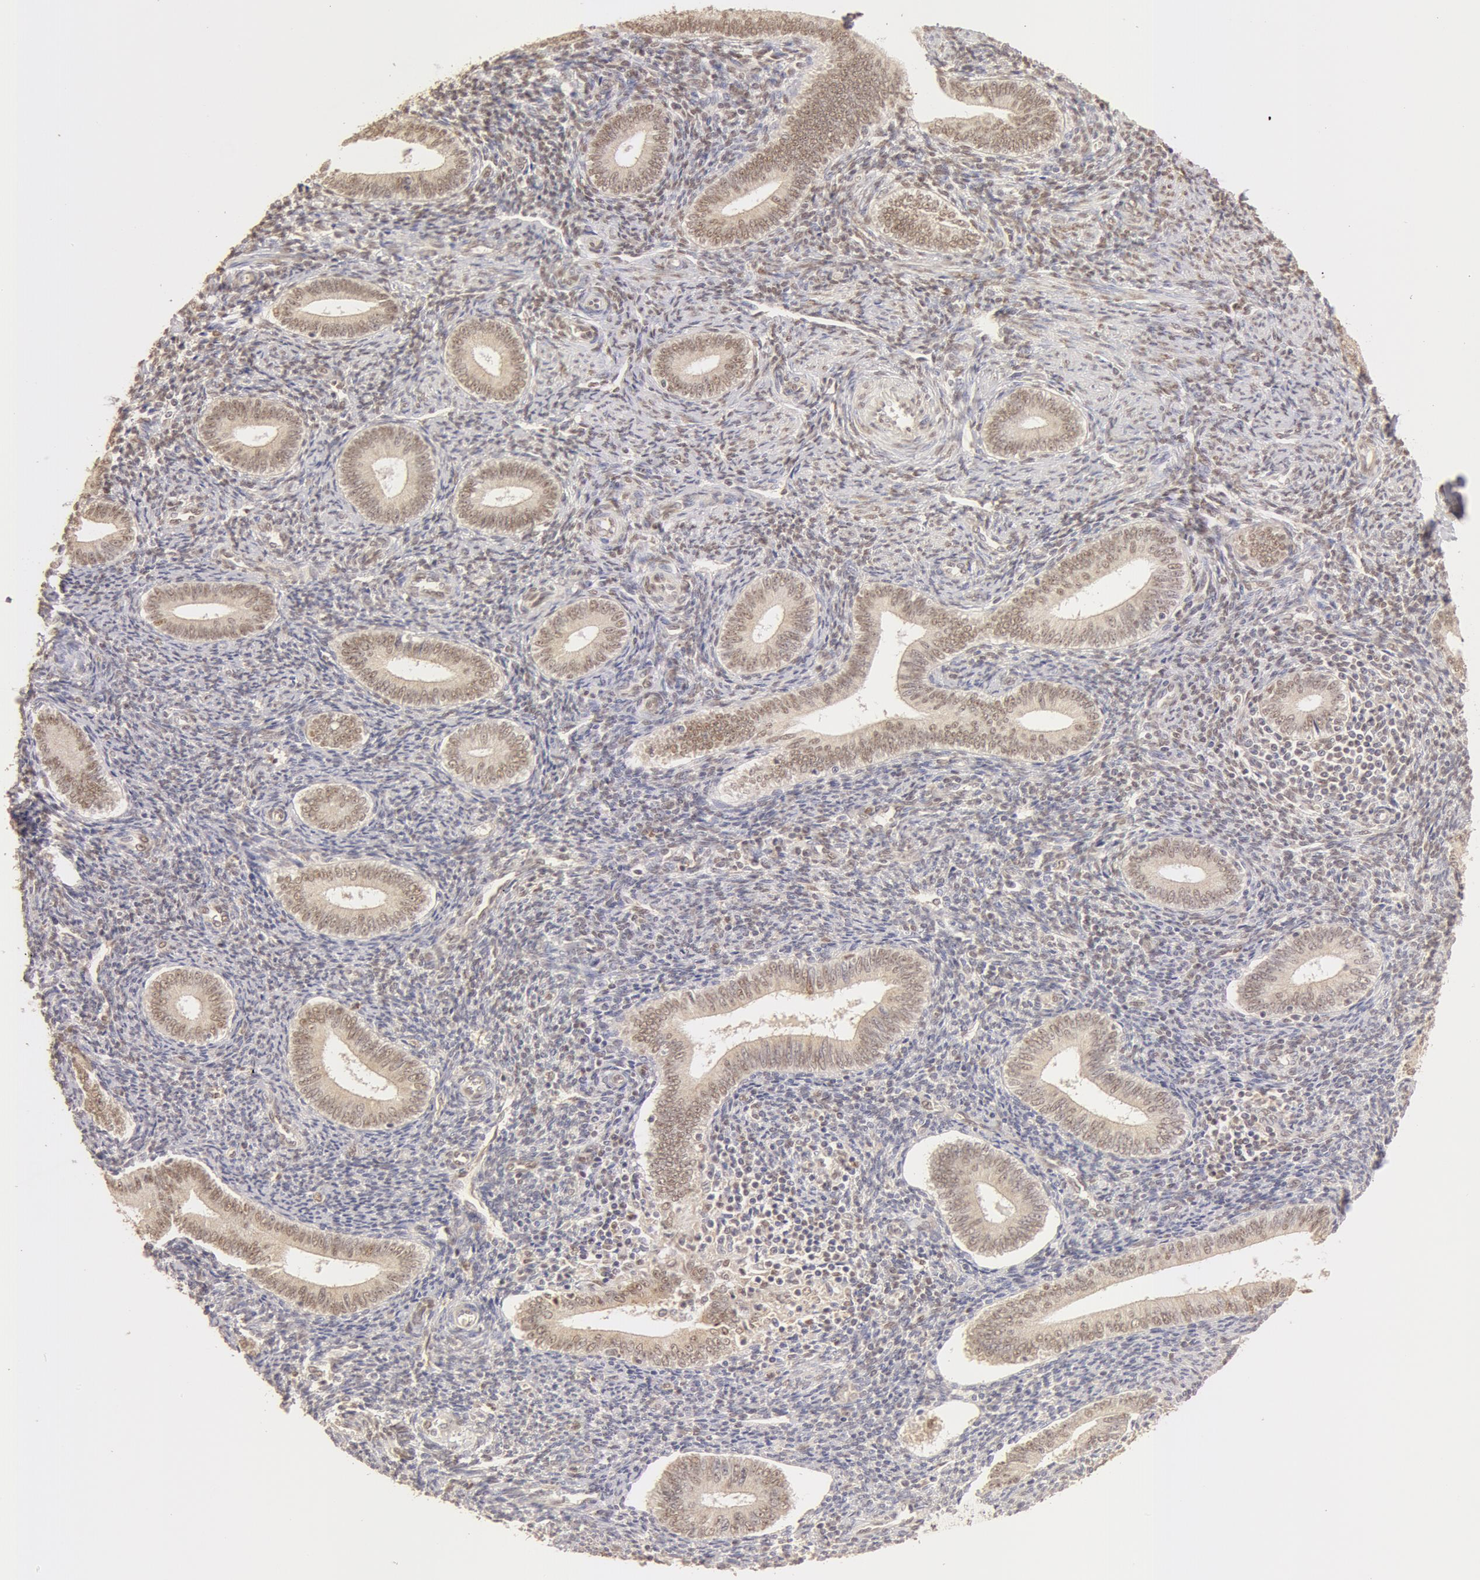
{"staining": {"intensity": "weak", "quantity": "25%-75%", "location": "nuclear"}, "tissue": "endometrium", "cell_type": "Cells in endometrial stroma", "image_type": "normal", "snomed": [{"axis": "morphology", "description": "Normal tissue, NOS"}, {"axis": "topography", "description": "Endometrium"}], "caption": "IHC (DAB) staining of normal endometrium exhibits weak nuclear protein expression in about 25%-75% of cells in endometrial stroma.", "gene": "SNRNP70", "patient": {"sex": "female", "age": 35}}